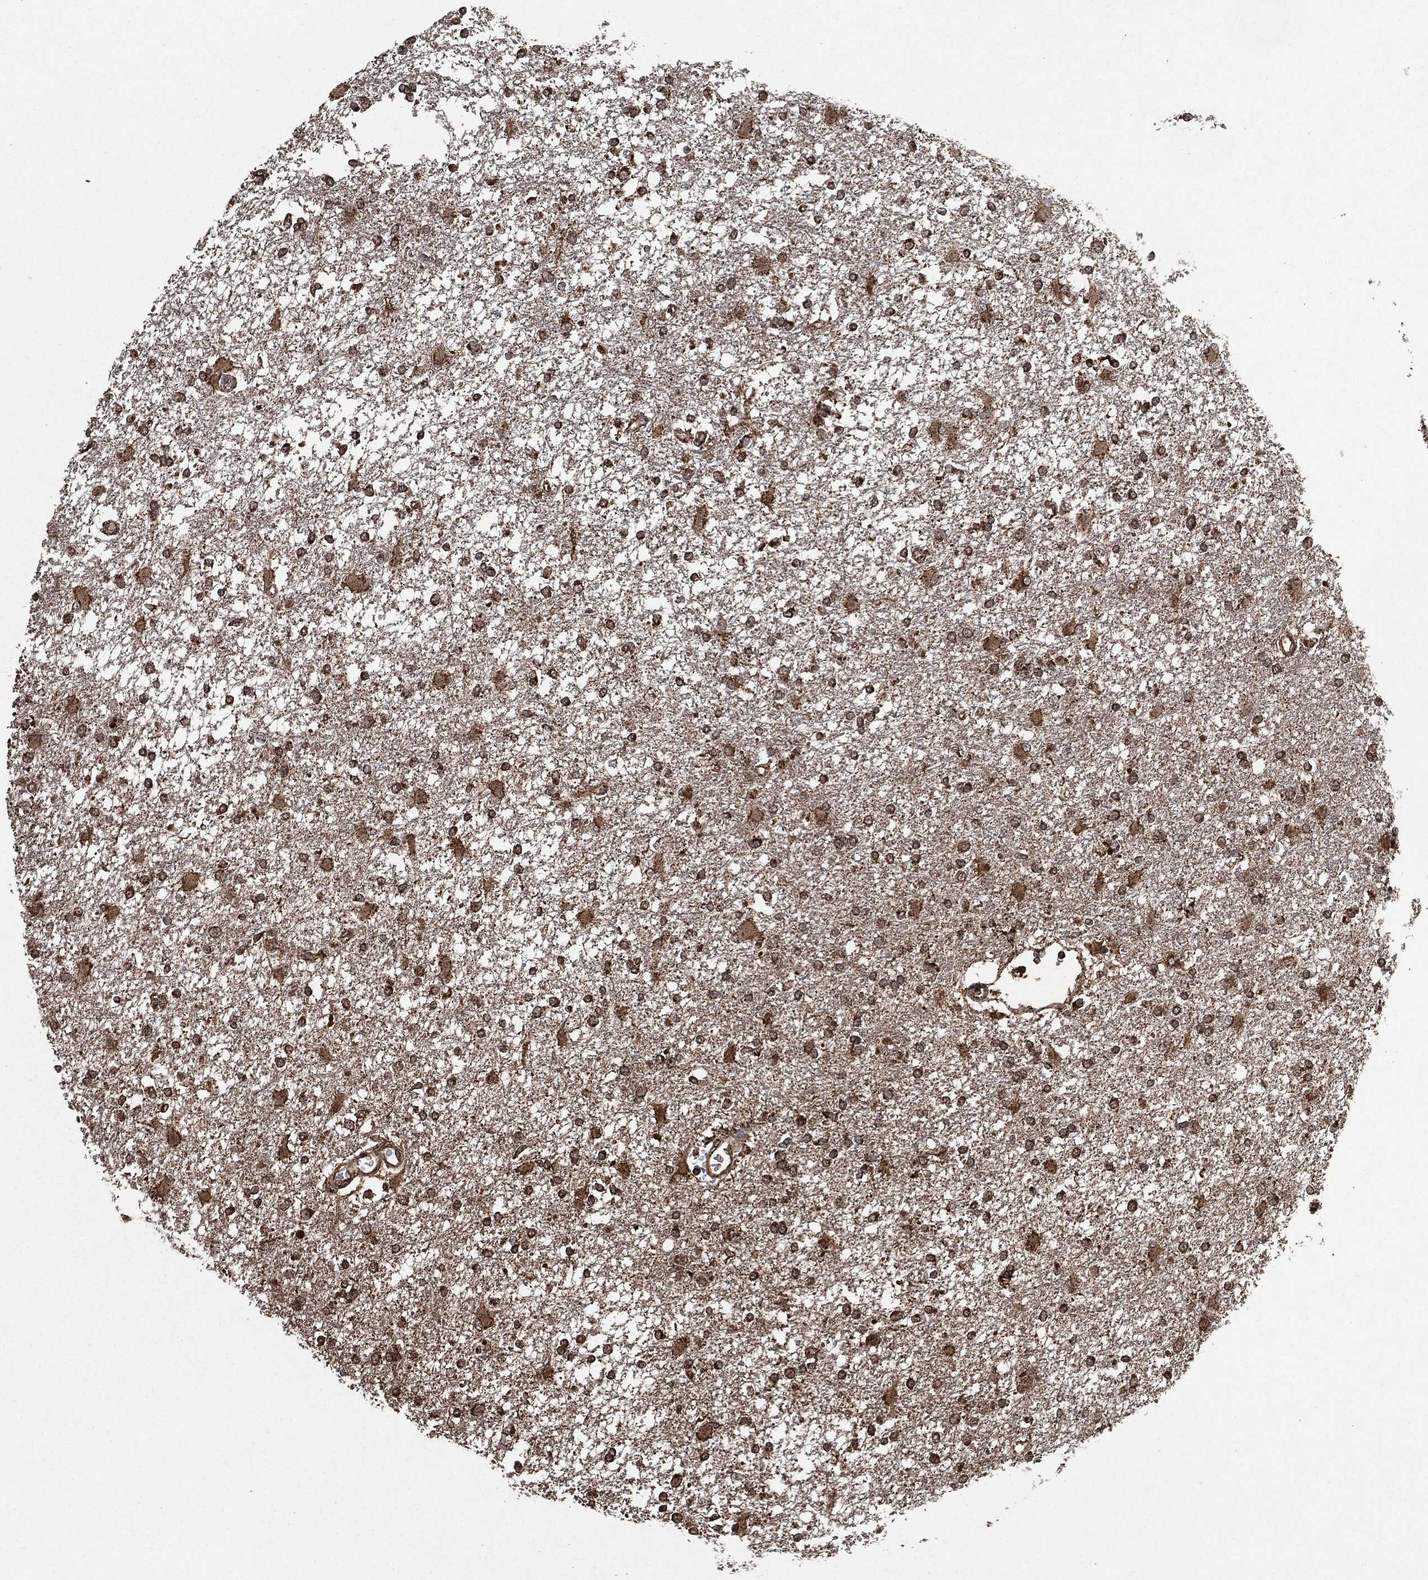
{"staining": {"intensity": "strong", "quantity": ">75%", "location": "cytoplasmic/membranous"}, "tissue": "glioma", "cell_type": "Tumor cells", "image_type": "cancer", "snomed": [{"axis": "morphology", "description": "Glioma, malignant, High grade"}, {"axis": "topography", "description": "Cerebral cortex"}], "caption": "About >75% of tumor cells in glioma reveal strong cytoplasmic/membranous protein staining as visualized by brown immunohistochemical staining.", "gene": "LIG3", "patient": {"sex": "male", "age": 79}}